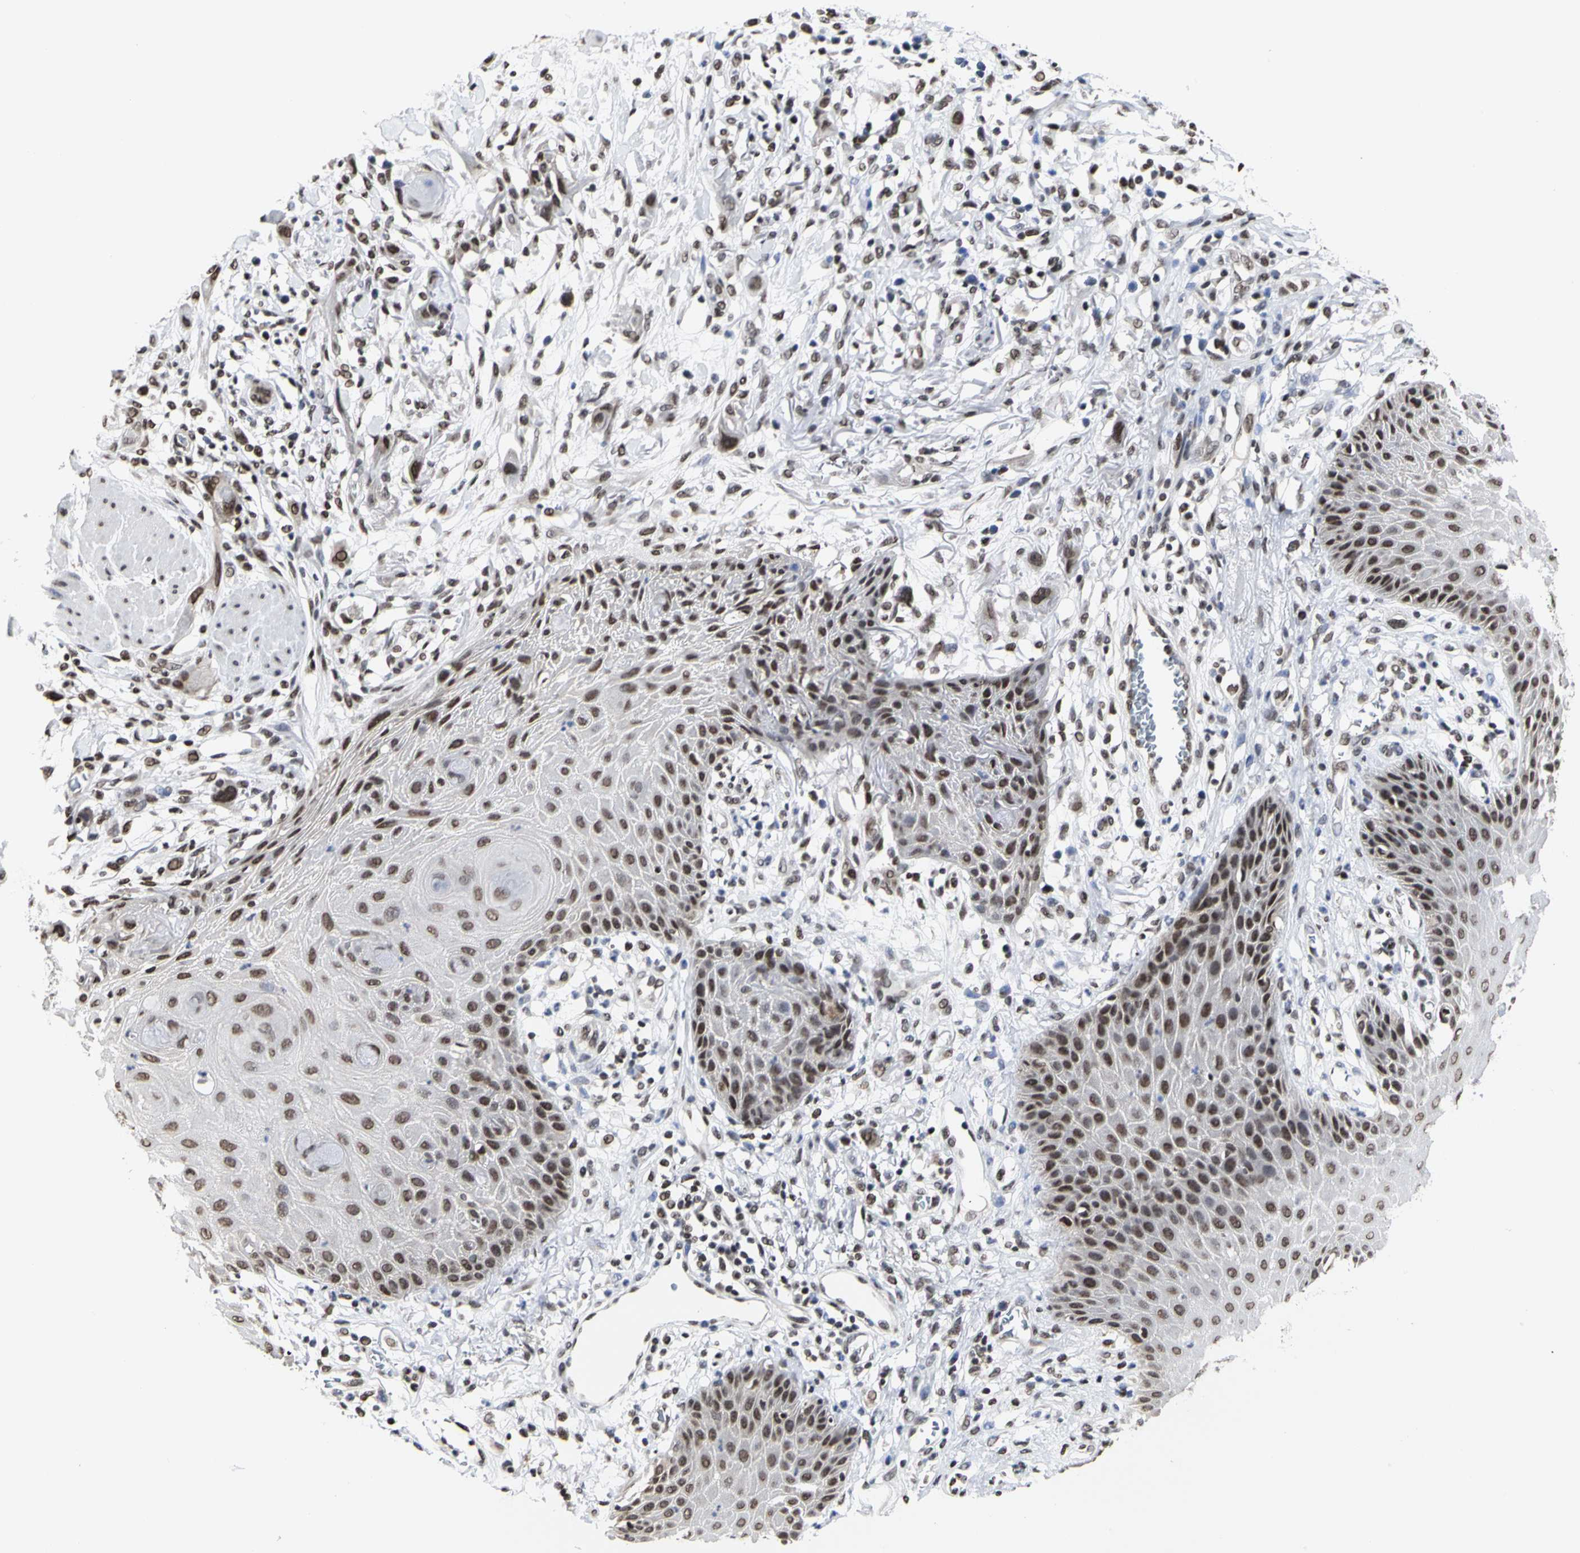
{"staining": {"intensity": "moderate", "quantity": ">75%", "location": "nuclear"}, "tissue": "skin cancer", "cell_type": "Tumor cells", "image_type": "cancer", "snomed": [{"axis": "morphology", "description": "Normal tissue, NOS"}, {"axis": "morphology", "description": "Squamous cell carcinoma, NOS"}, {"axis": "topography", "description": "Skin"}], "caption": "Squamous cell carcinoma (skin) was stained to show a protein in brown. There is medium levels of moderate nuclear positivity in about >75% of tumor cells.", "gene": "PRMT3", "patient": {"sex": "female", "age": 59}}